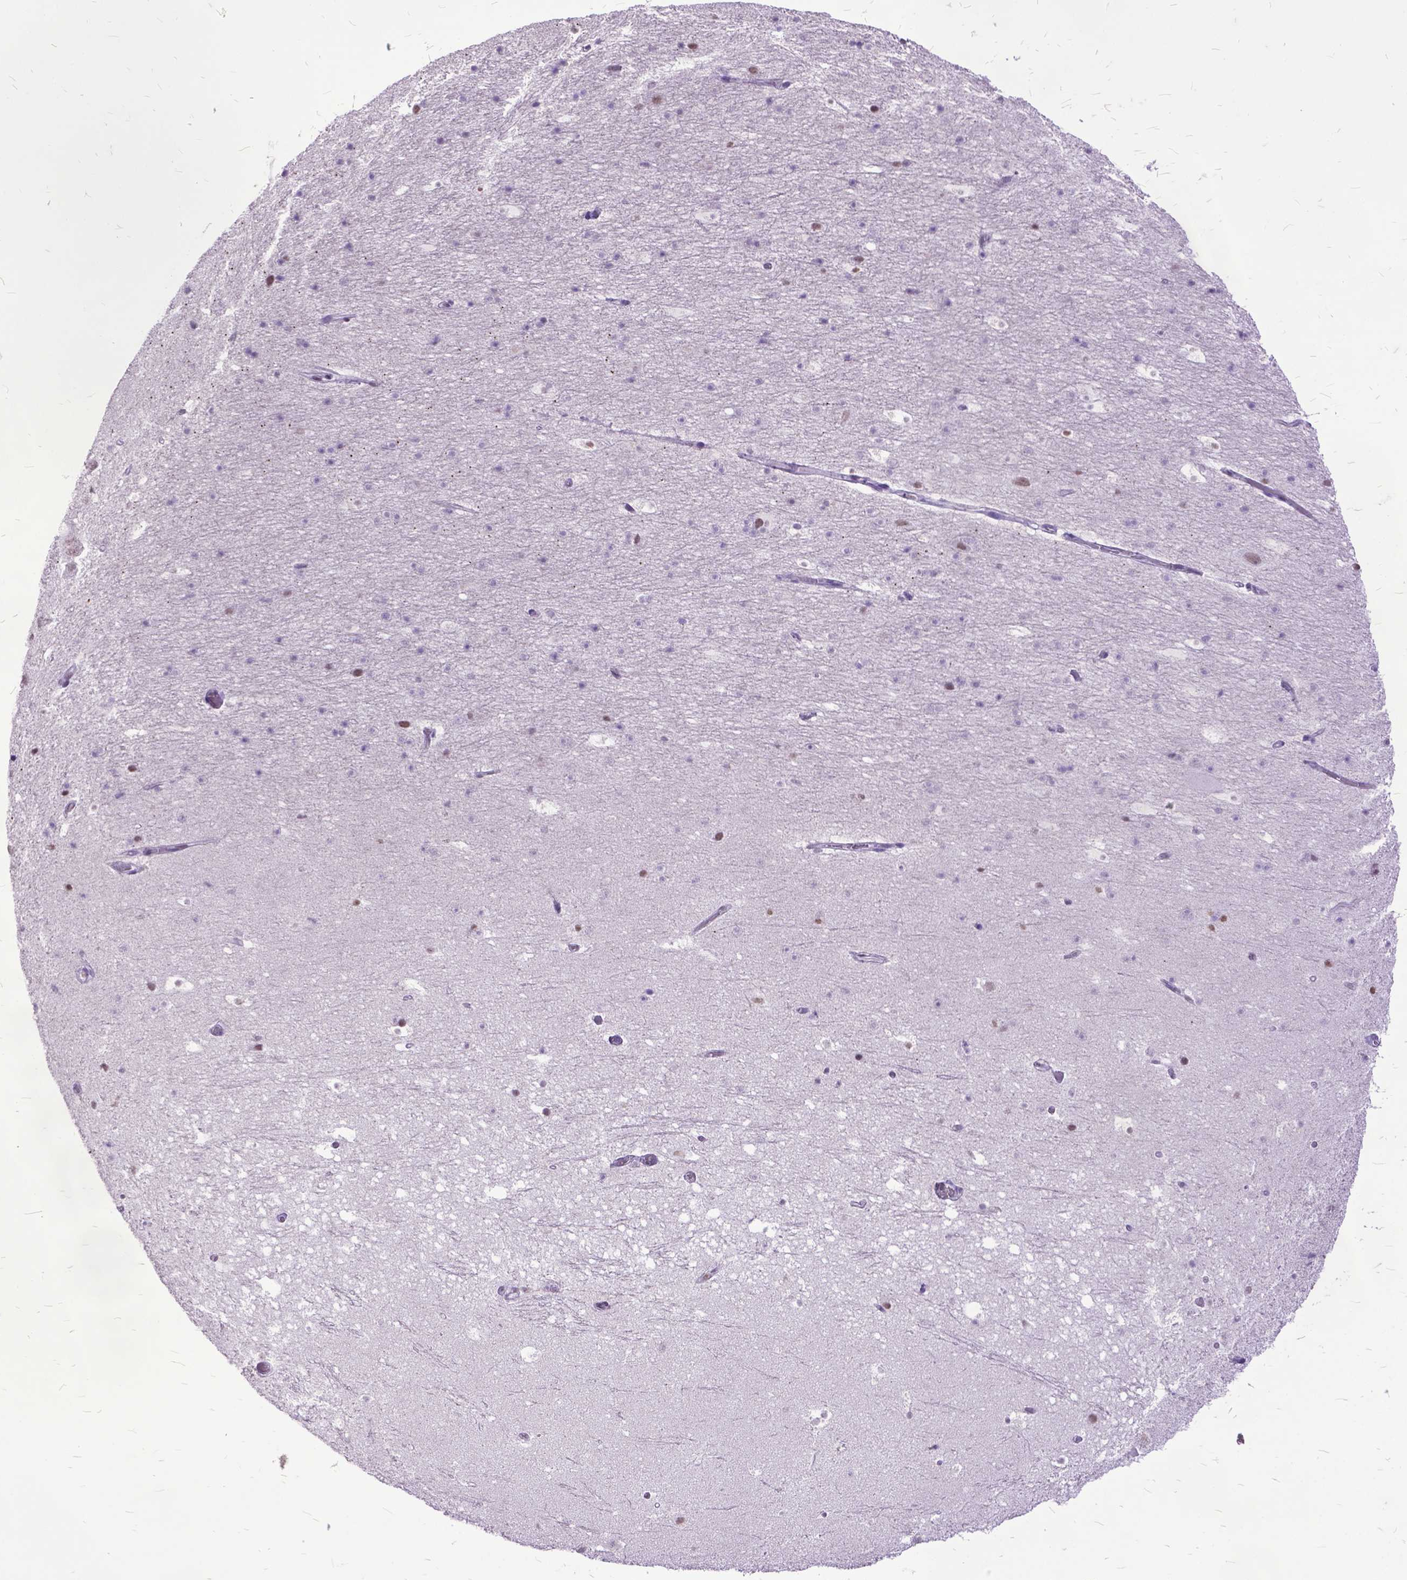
{"staining": {"intensity": "moderate", "quantity": "25%-75%", "location": "nuclear"}, "tissue": "hippocampus", "cell_type": "Glial cells", "image_type": "normal", "snomed": [{"axis": "morphology", "description": "Normal tissue, NOS"}, {"axis": "topography", "description": "Hippocampus"}], "caption": "Immunohistochemical staining of unremarkable hippocampus shows moderate nuclear protein expression in approximately 25%-75% of glial cells.", "gene": "MARCHF10", "patient": {"sex": "male", "age": 26}}